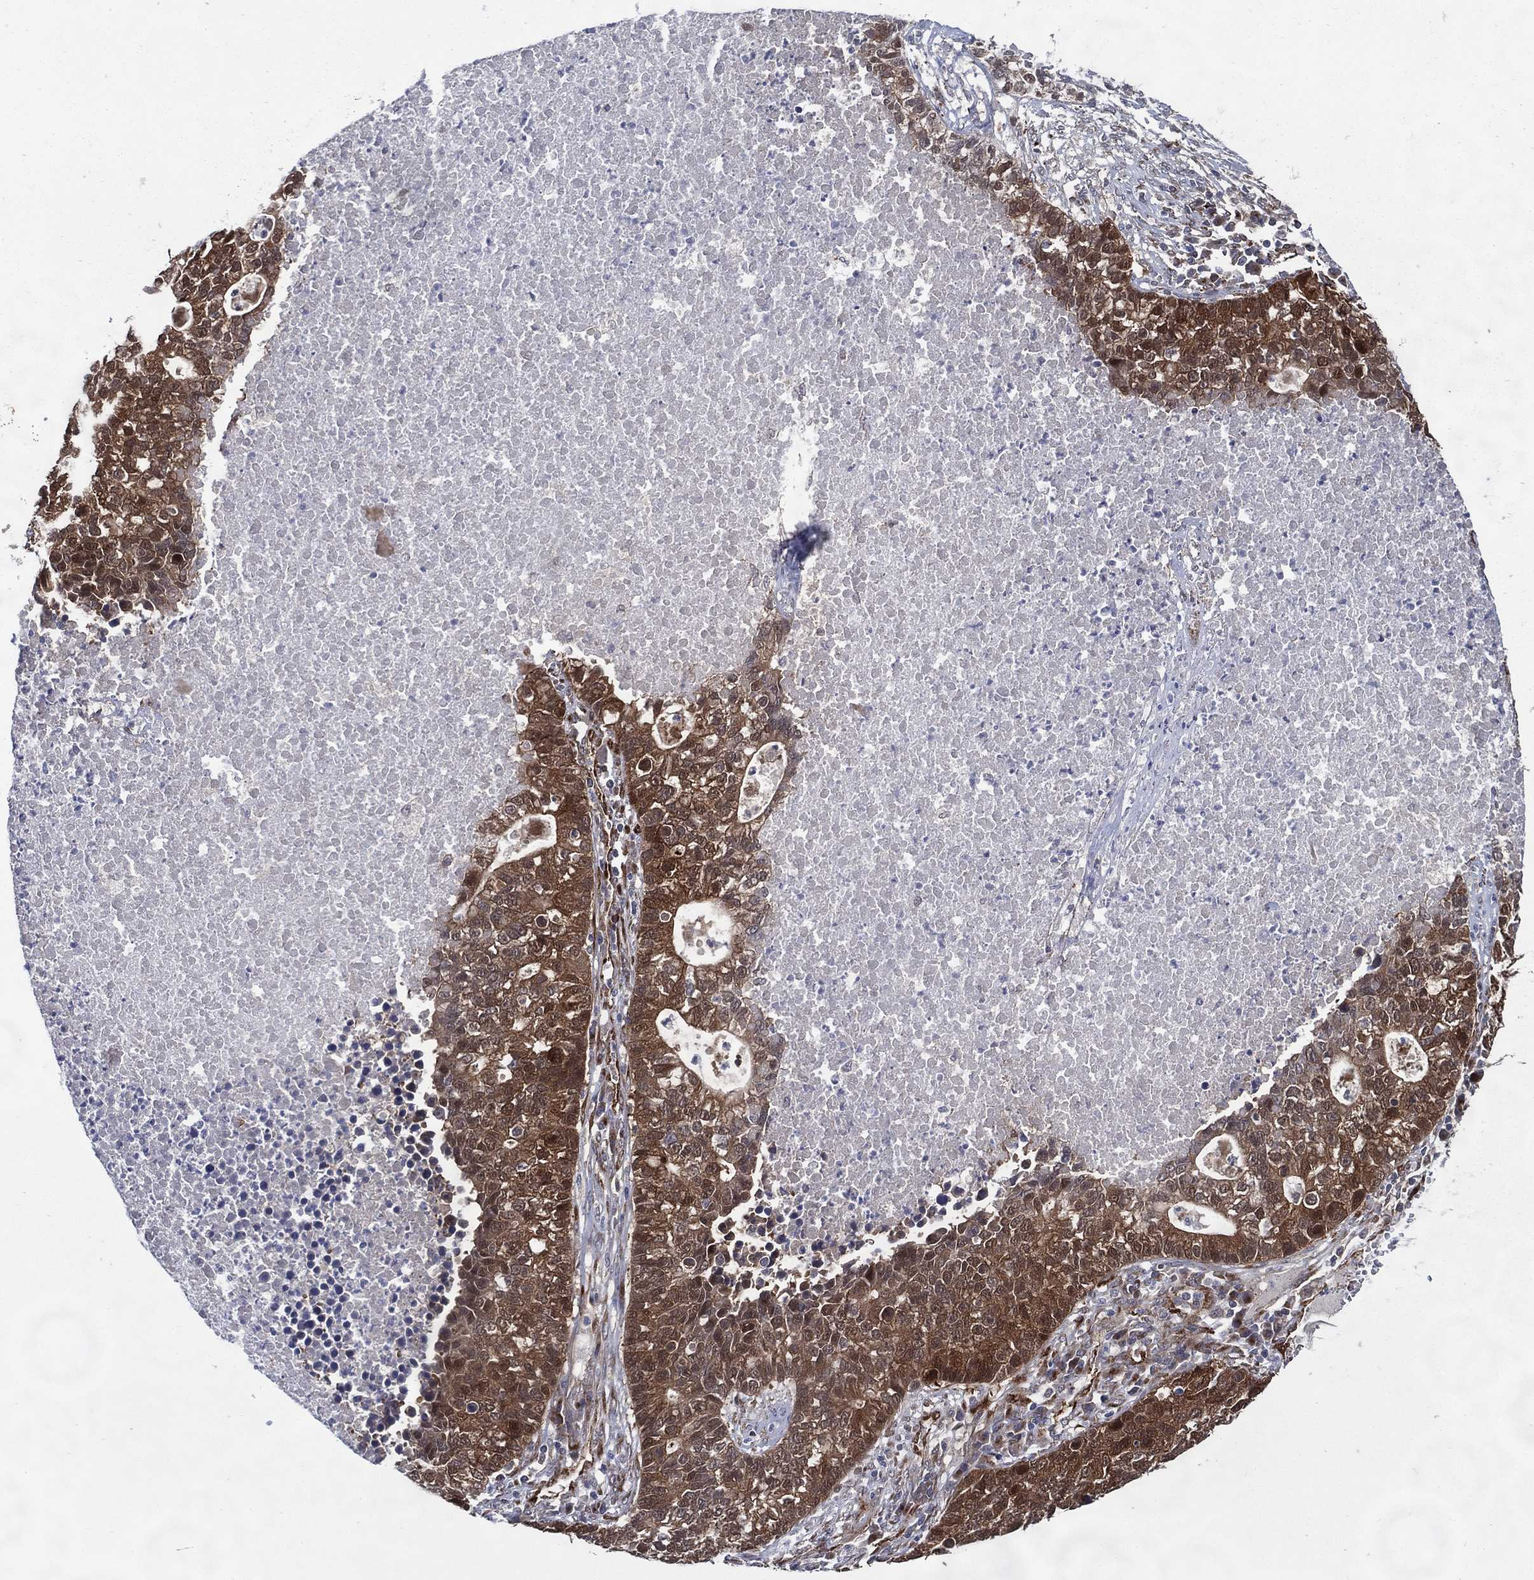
{"staining": {"intensity": "moderate", "quantity": ">75%", "location": "cytoplasmic/membranous"}, "tissue": "lung cancer", "cell_type": "Tumor cells", "image_type": "cancer", "snomed": [{"axis": "morphology", "description": "Adenocarcinoma, NOS"}, {"axis": "topography", "description": "Lung"}], "caption": "Lung cancer stained for a protein displays moderate cytoplasmic/membranous positivity in tumor cells.", "gene": "ARHGAP11A", "patient": {"sex": "male", "age": 57}}